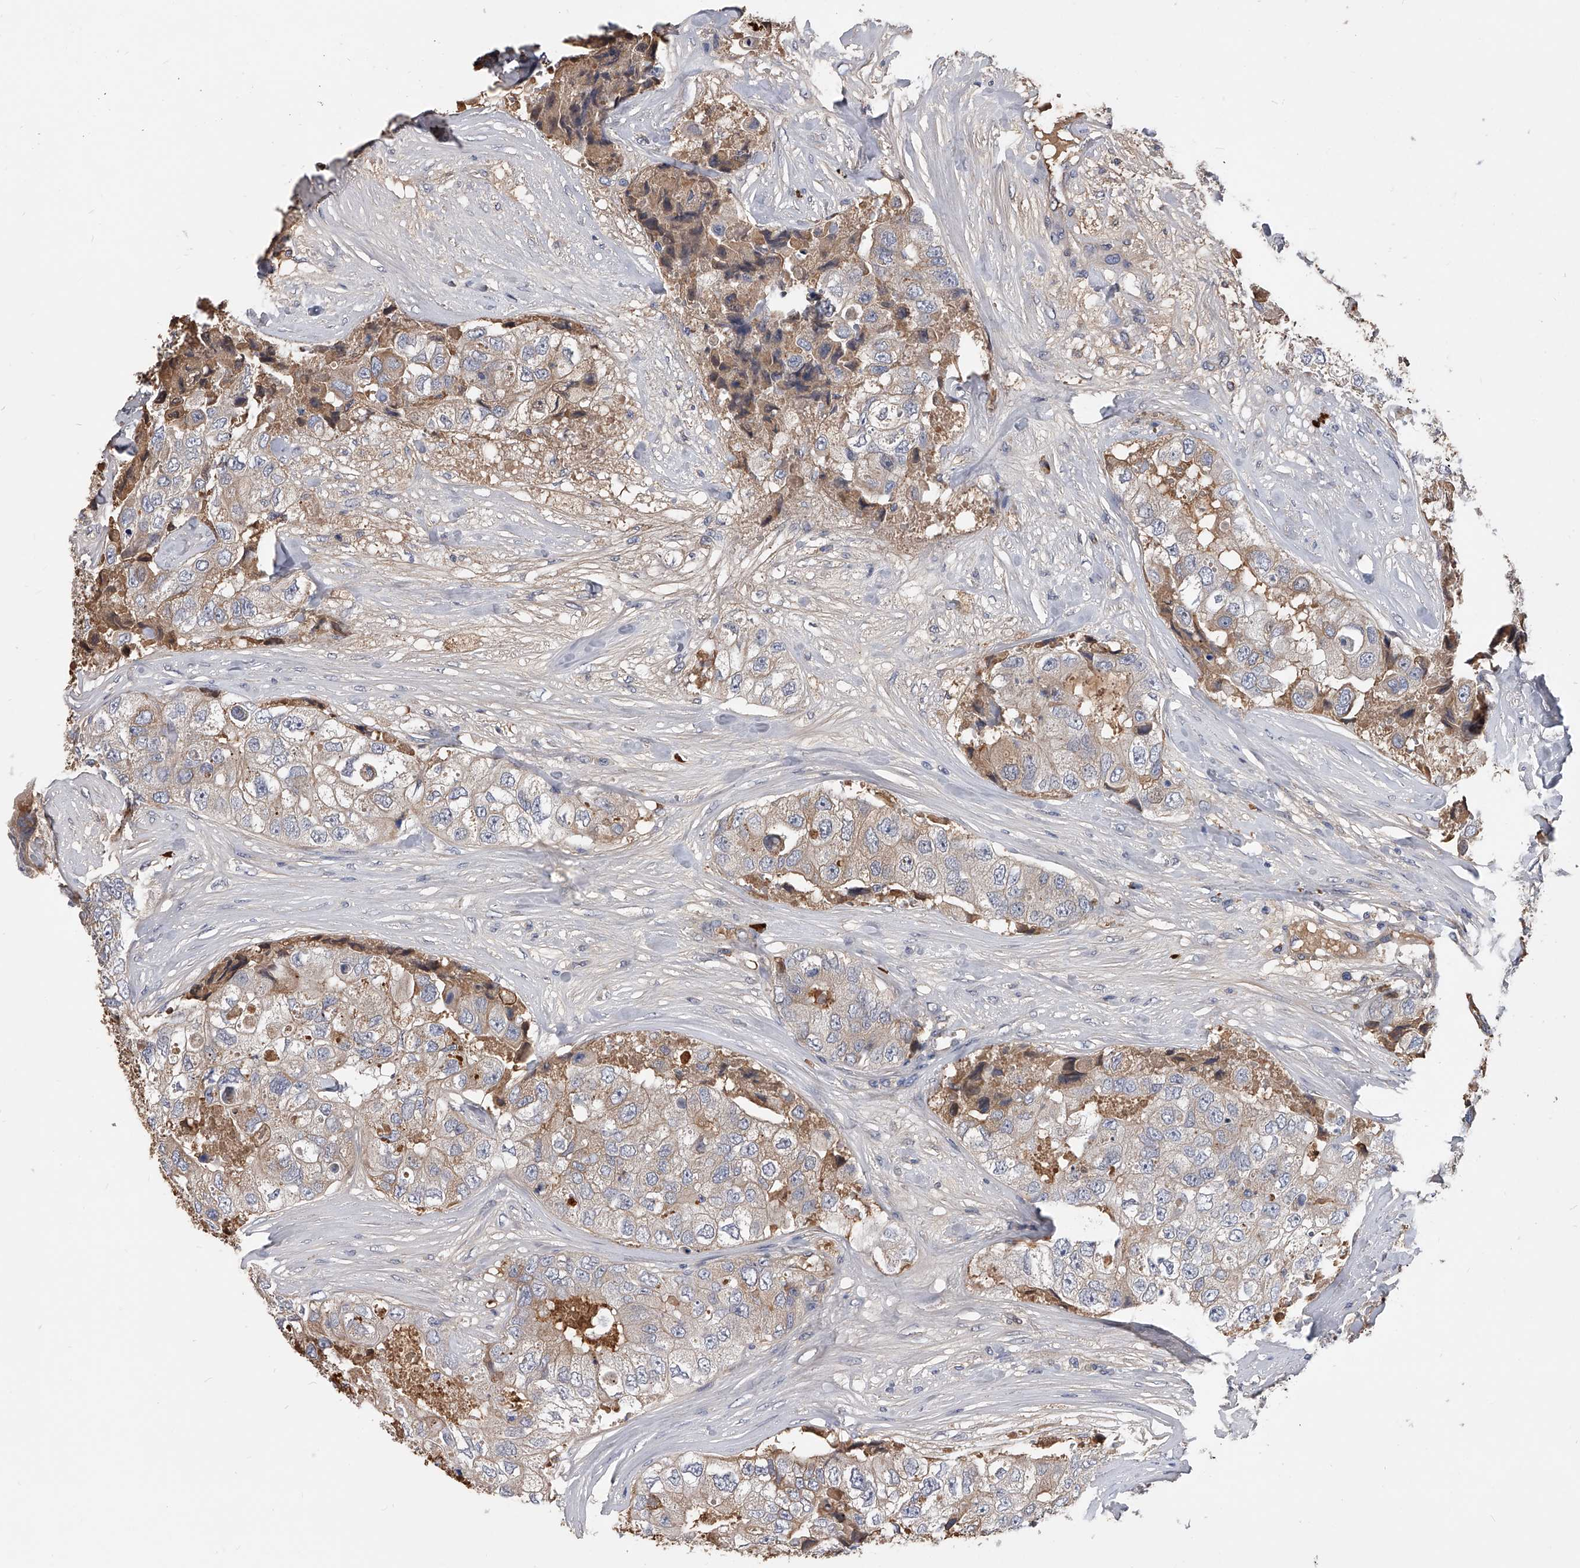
{"staining": {"intensity": "weak", "quantity": "<25%", "location": "cytoplasmic/membranous"}, "tissue": "breast cancer", "cell_type": "Tumor cells", "image_type": "cancer", "snomed": [{"axis": "morphology", "description": "Duct carcinoma"}, {"axis": "topography", "description": "Breast"}], "caption": "Breast cancer (infiltrating ductal carcinoma) was stained to show a protein in brown. There is no significant staining in tumor cells.", "gene": "ZNF25", "patient": {"sex": "female", "age": 62}}